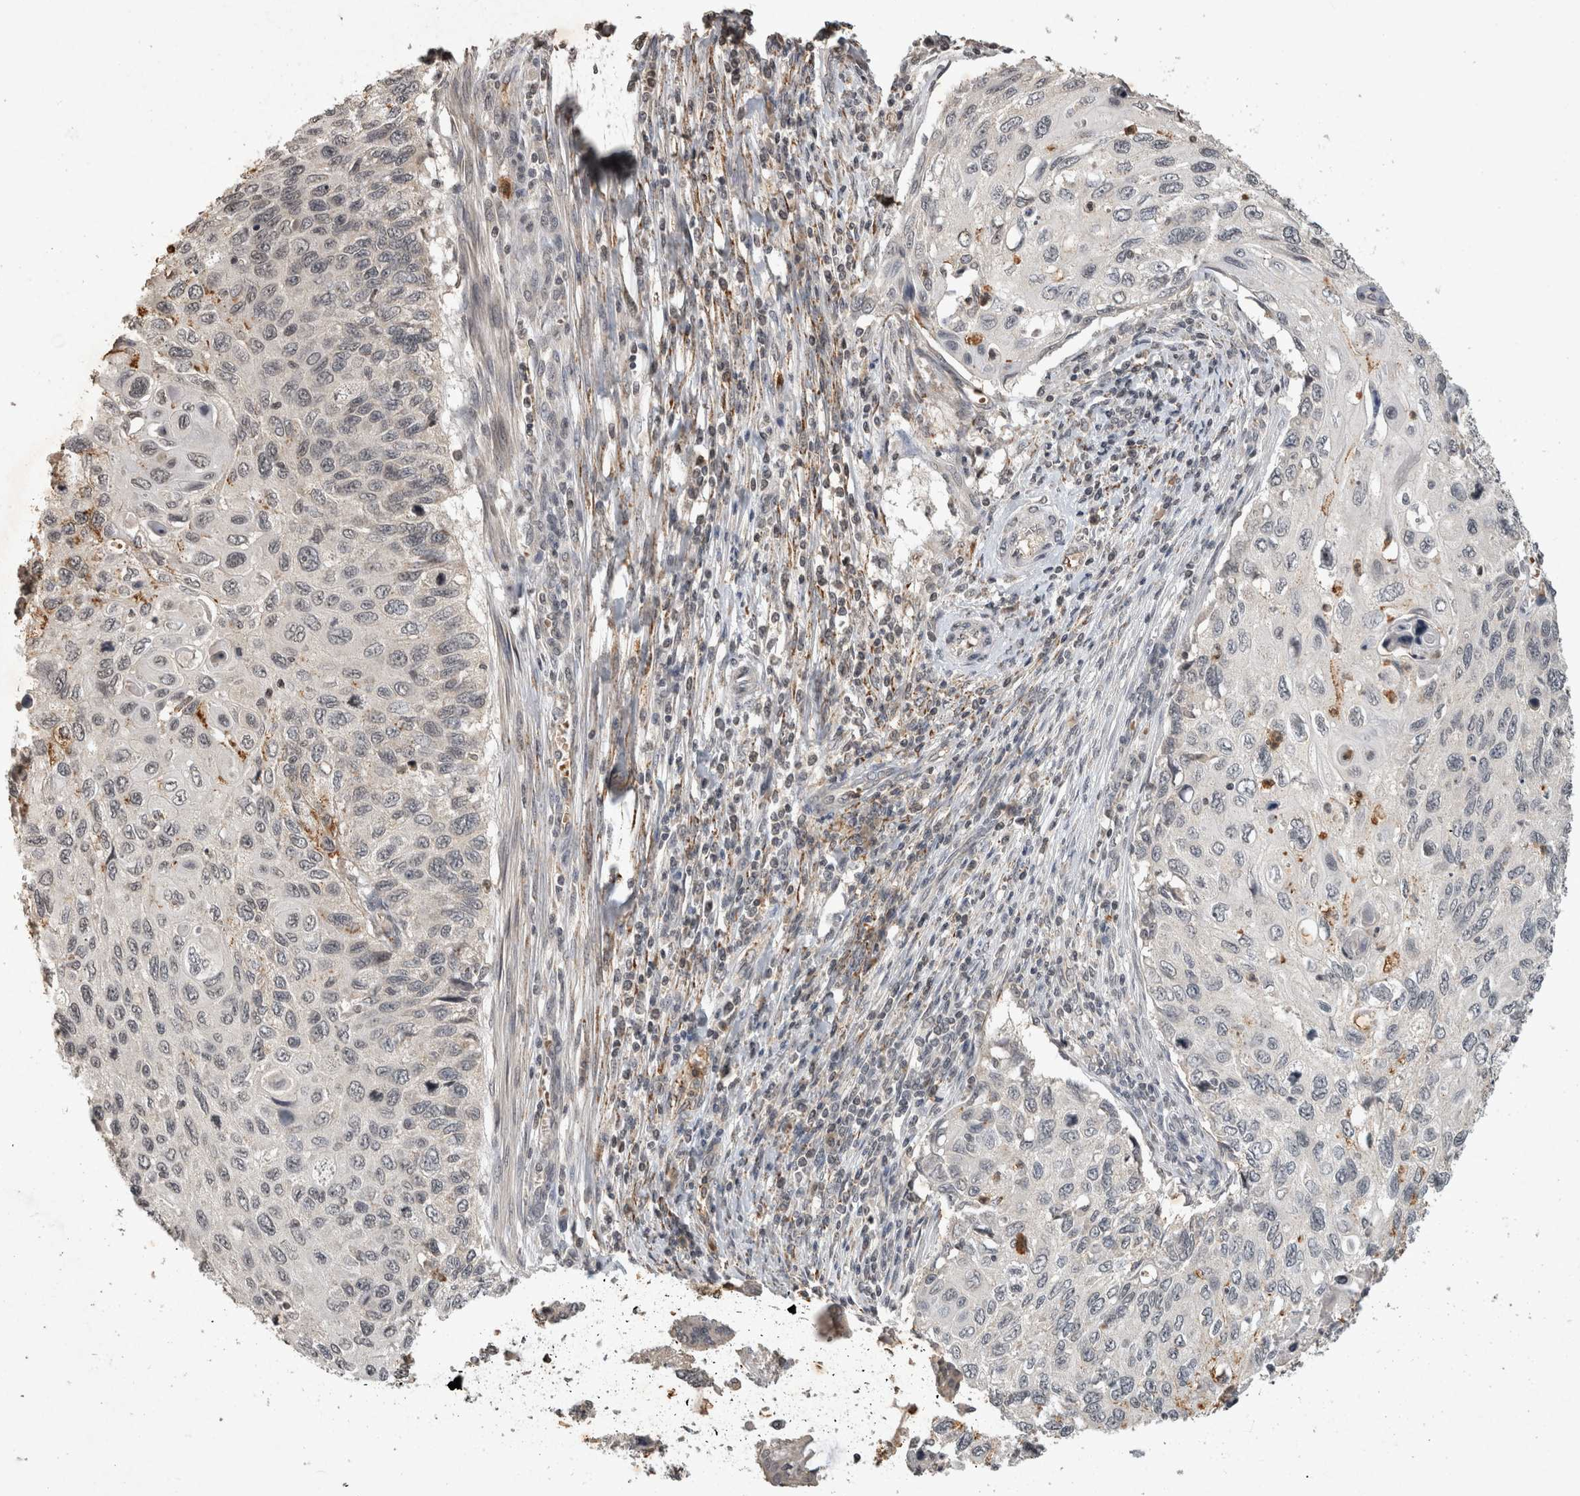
{"staining": {"intensity": "negative", "quantity": "none", "location": "none"}, "tissue": "cervical cancer", "cell_type": "Tumor cells", "image_type": "cancer", "snomed": [{"axis": "morphology", "description": "Squamous cell carcinoma, NOS"}, {"axis": "topography", "description": "Cervix"}], "caption": "Immunohistochemistry (IHC) histopathology image of cervical cancer (squamous cell carcinoma) stained for a protein (brown), which demonstrates no expression in tumor cells. Nuclei are stained in blue.", "gene": "HRK", "patient": {"sex": "female", "age": 70}}